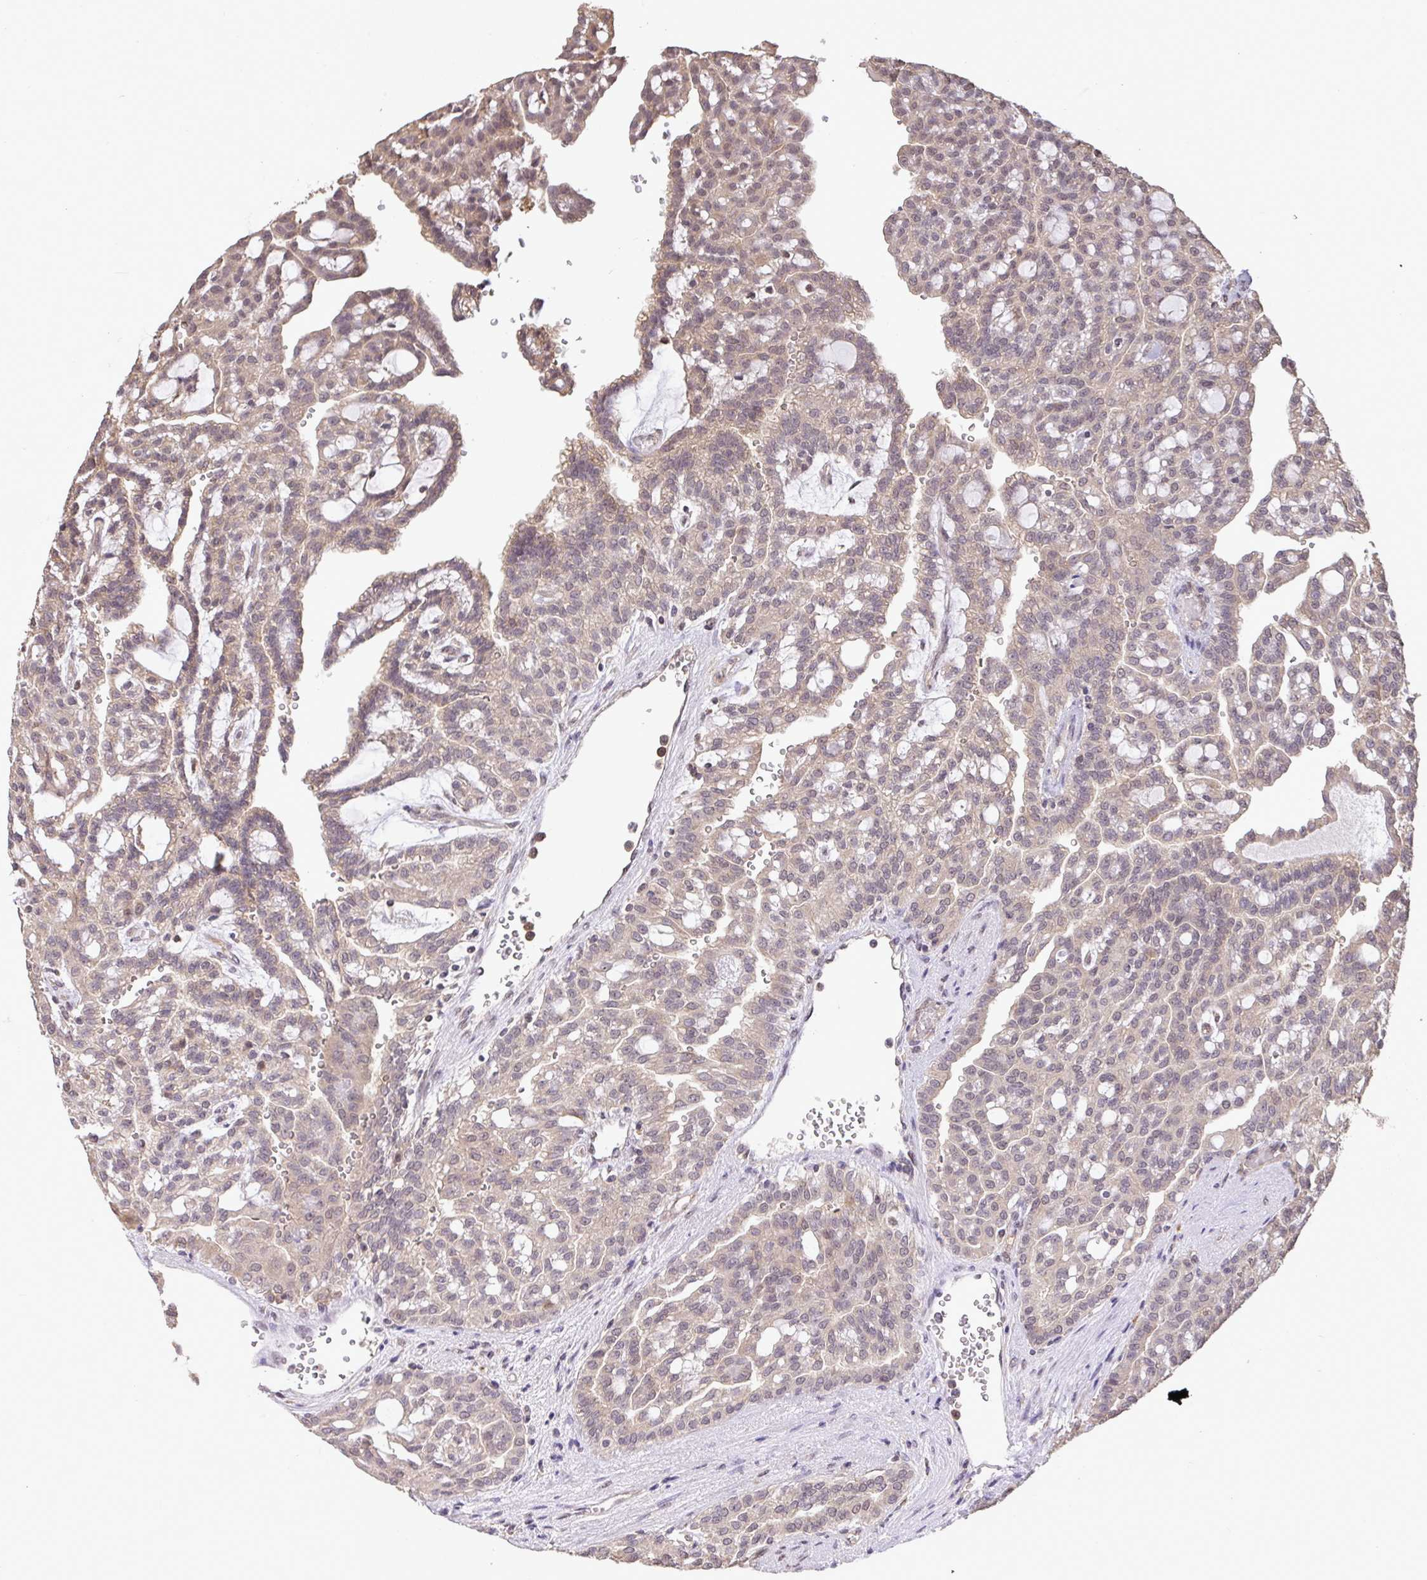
{"staining": {"intensity": "weak", "quantity": "25%-75%", "location": "cytoplasmic/membranous"}, "tissue": "renal cancer", "cell_type": "Tumor cells", "image_type": "cancer", "snomed": [{"axis": "morphology", "description": "Adenocarcinoma, NOS"}, {"axis": "topography", "description": "Kidney"}], "caption": "IHC photomicrograph of neoplastic tissue: renal cancer stained using immunohistochemistry (IHC) shows low levels of weak protein expression localized specifically in the cytoplasmic/membranous of tumor cells, appearing as a cytoplasmic/membranous brown color.", "gene": "C12orf57", "patient": {"sex": "male", "age": 63}}